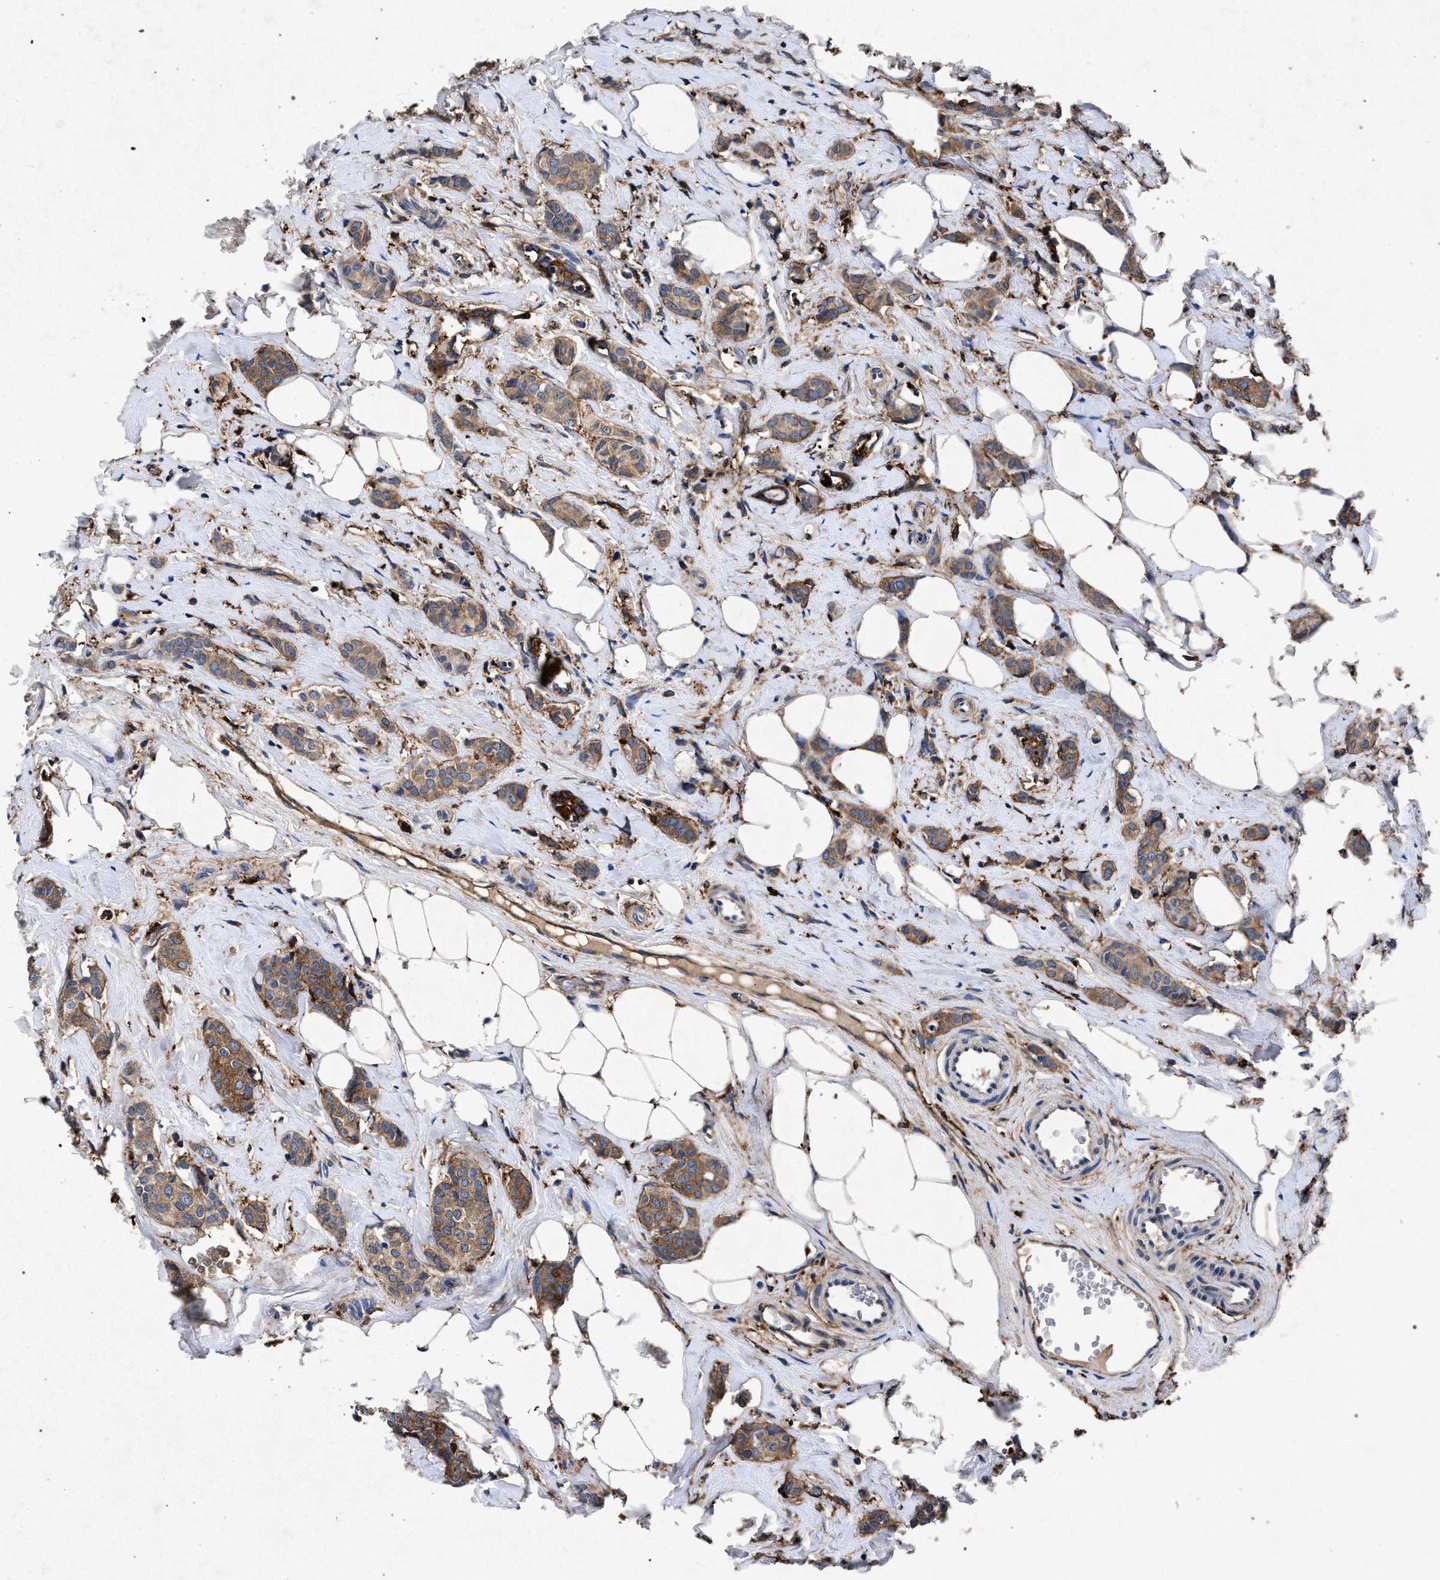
{"staining": {"intensity": "moderate", "quantity": ">75%", "location": "cytoplasmic/membranous"}, "tissue": "breast cancer", "cell_type": "Tumor cells", "image_type": "cancer", "snomed": [{"axis": "morphology", "description": "Lobular carcinoma"}, {"axis": "topography", "description": "Breast"}], "caption": "The immunohistochemical stain shows moderate cytoplasmic/membranous positivity in tumor cells of lobular carcinoma (breast) tissue.", "gene": "MARCKS", "patient": {"sex": "female", "age": 60}}